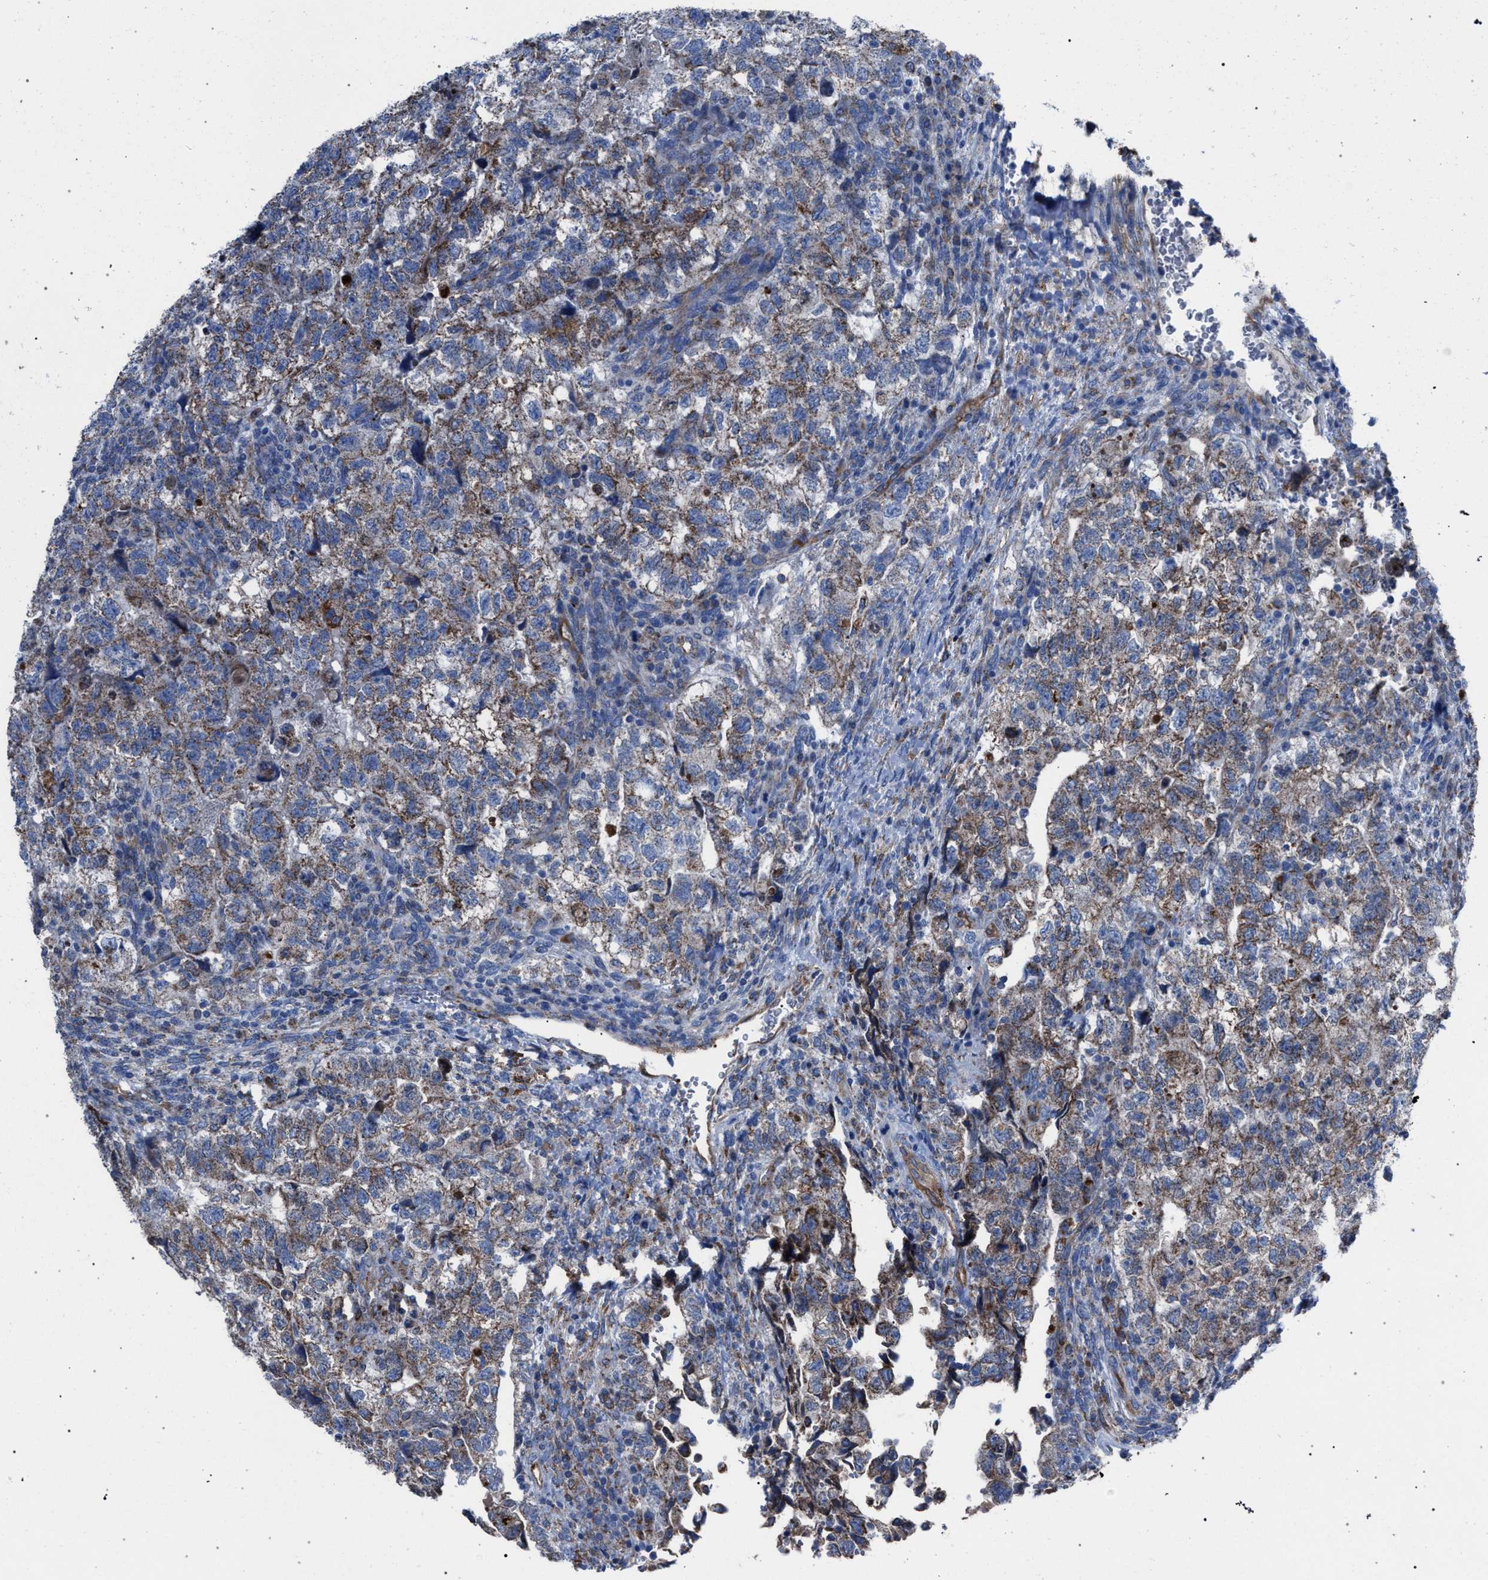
{"staining": {"intensity": "weak", "quantity": "25%-75%", "location": "cytoplasmic/membranous"}, "tissue": "testis cancer", "cell_type": "Tumor cells", "image_type": "cancer", "snomed": [{"axis": "morphology", "description": "Carcinoma, Embryonal, NOS"}, {"axis": "topography", "description": "Testis"}], "caption": "Protein analysis of testis cancer tissue displays weak cytoplasmic/membranous positivity in about 25%-75% of tumor cells.", "gene": "HSD17B4", "patient": {"sex": "male", "age": 36}}